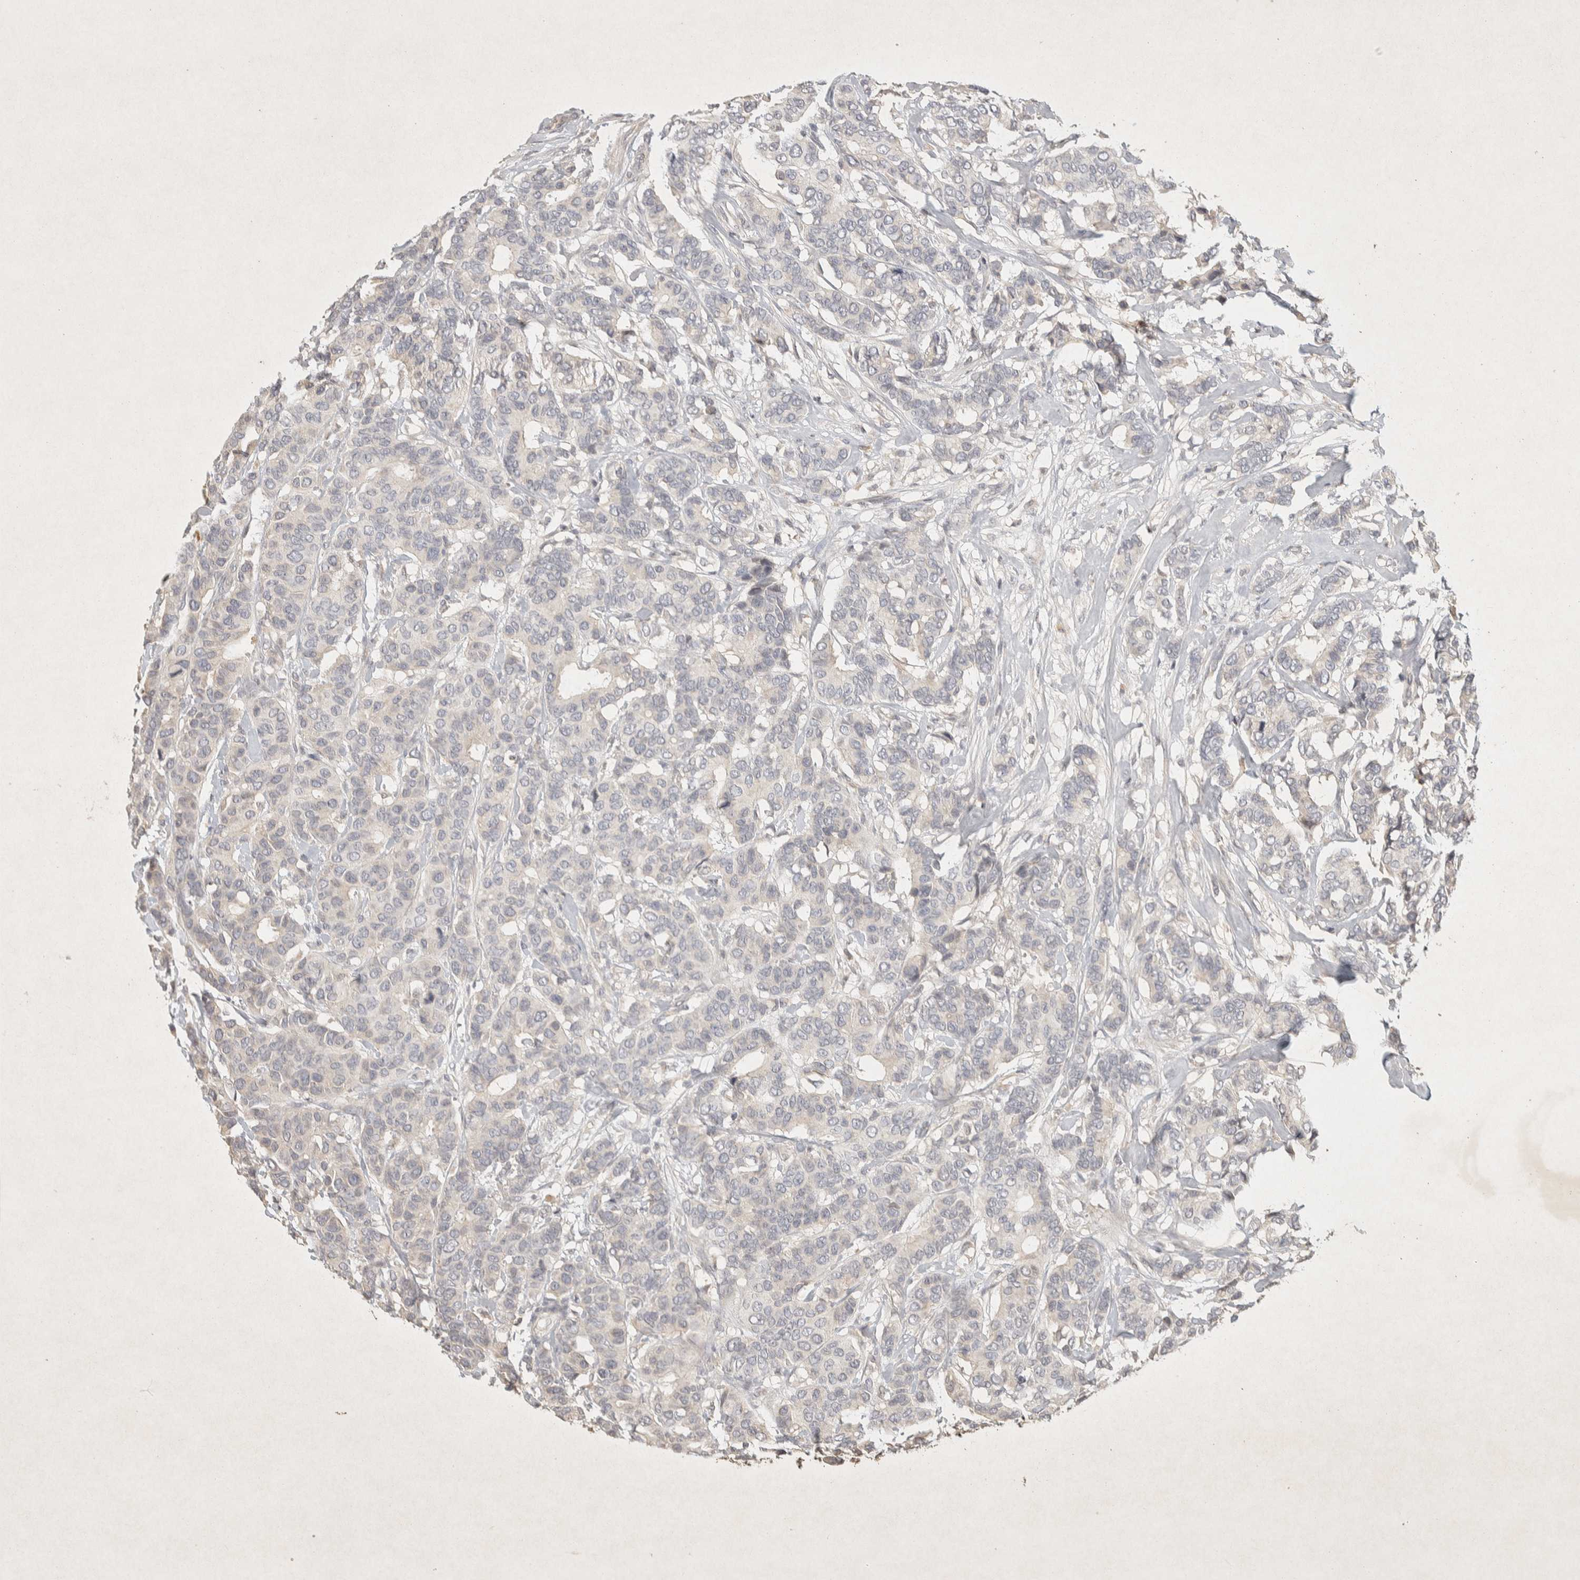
{"staining": {"intensity": "negative", "quantity": "none", "location": "none"}, "tissue": "breast cancer", "cell_type": "Tumor cells", "image_type": "cancer", "snomed": [{"axis": "morphology", "description": "Duct carcinoma"}, {"axis": "topography", "description": "Breast"}], "caption": "The immunohistochemistry (IHC) image has no significant expression in tumor cells of breast cancer (invasive ductal carcinoma) tissue.", "gene": "RAC2", "patient": {"sex": "female", "age": 87}}